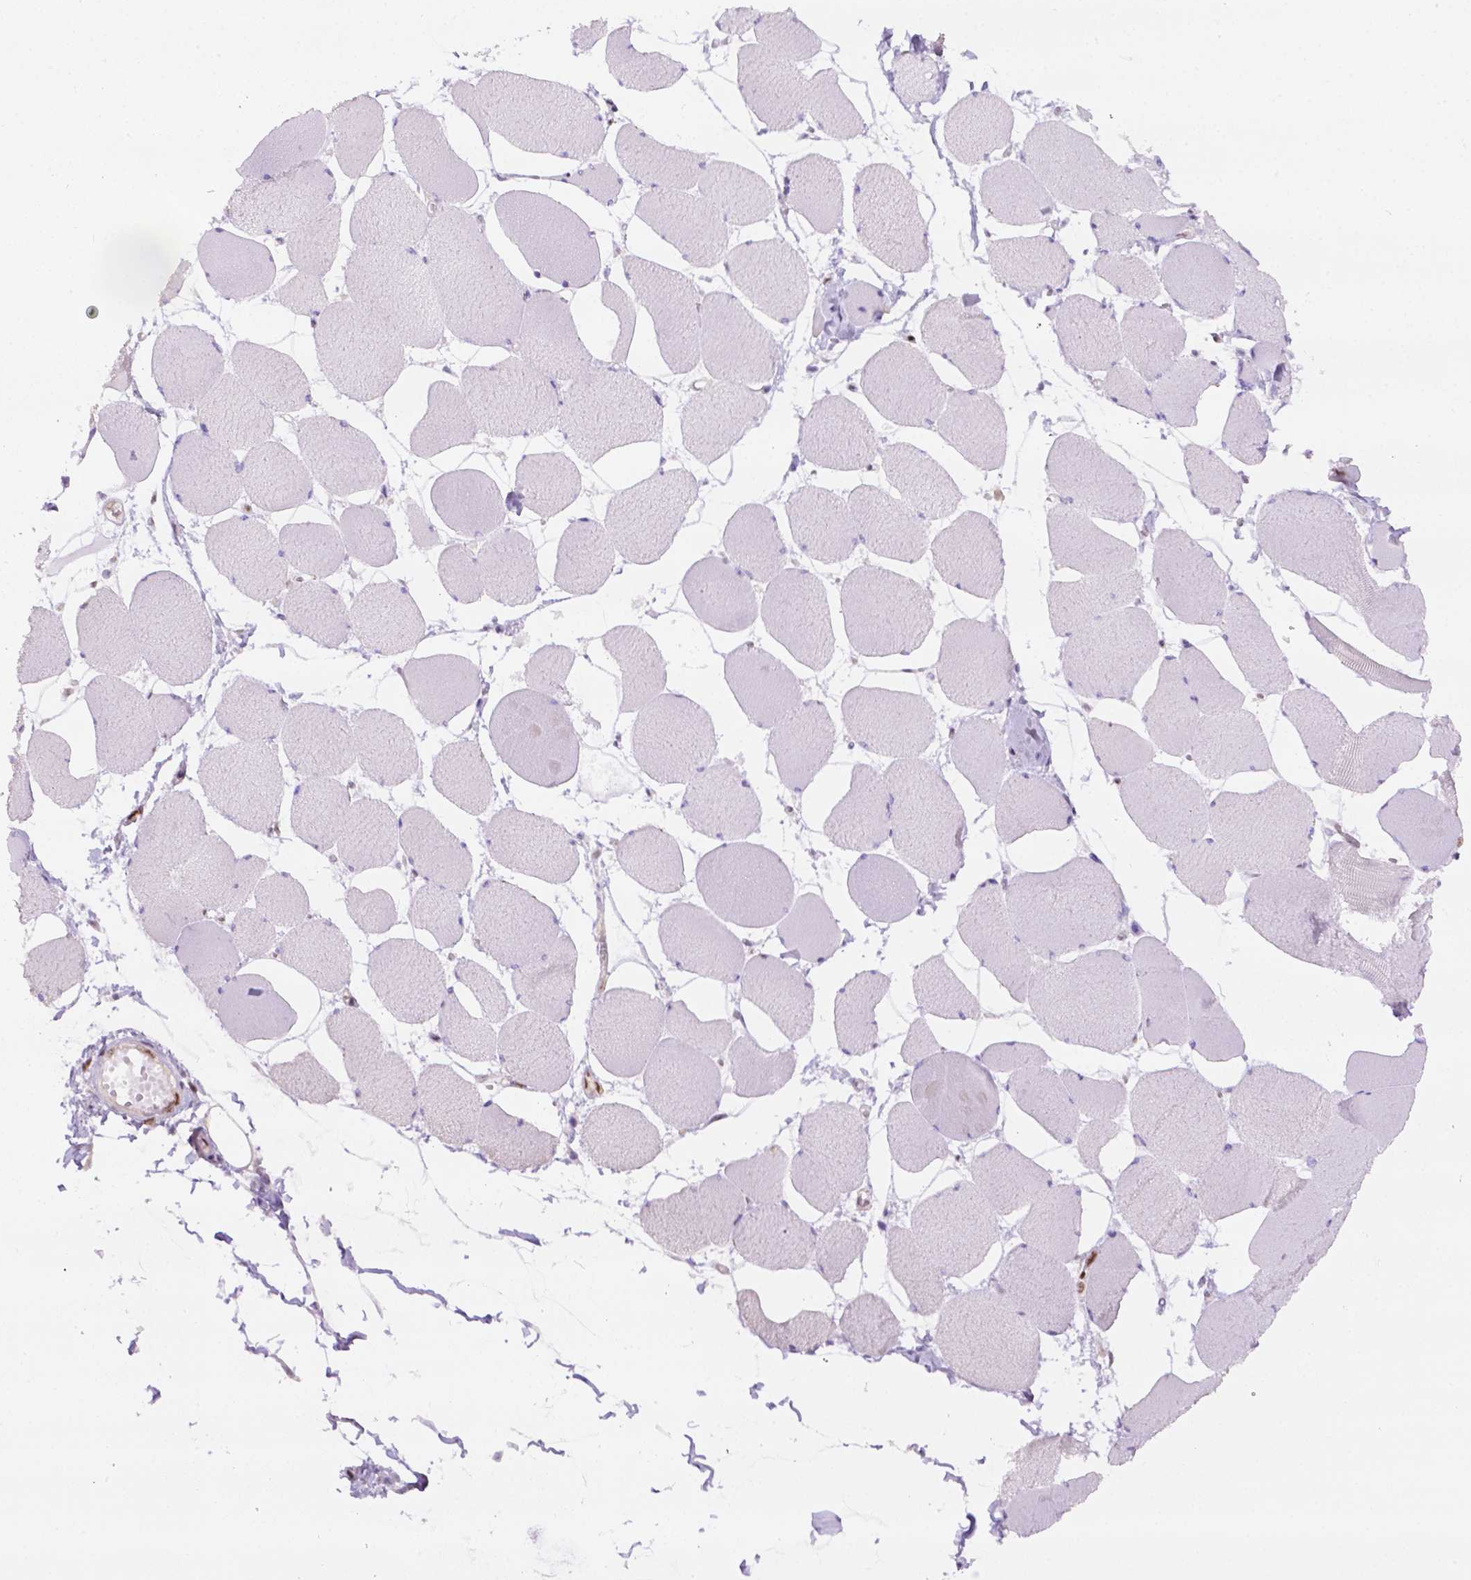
{"staining": {"intensity": "negative", "quantity": "none", "location": "none"}, "tissue": "skeletal muscle", "cell_type": "Myocytes", "image_type": "normal", "snomed": [{"axis": "morphology", "description": "Normal tissue, NOS"}, {"axis": "topography", "description": "Skeletal muscle"}], "caption": "The micrograph reveals no staining of myocytes in normal skeletal muscle. (IHC, brightfield microscopy, high magnification).", "gene": "ERF", "patient": {"sex": "female", "age": 75}}